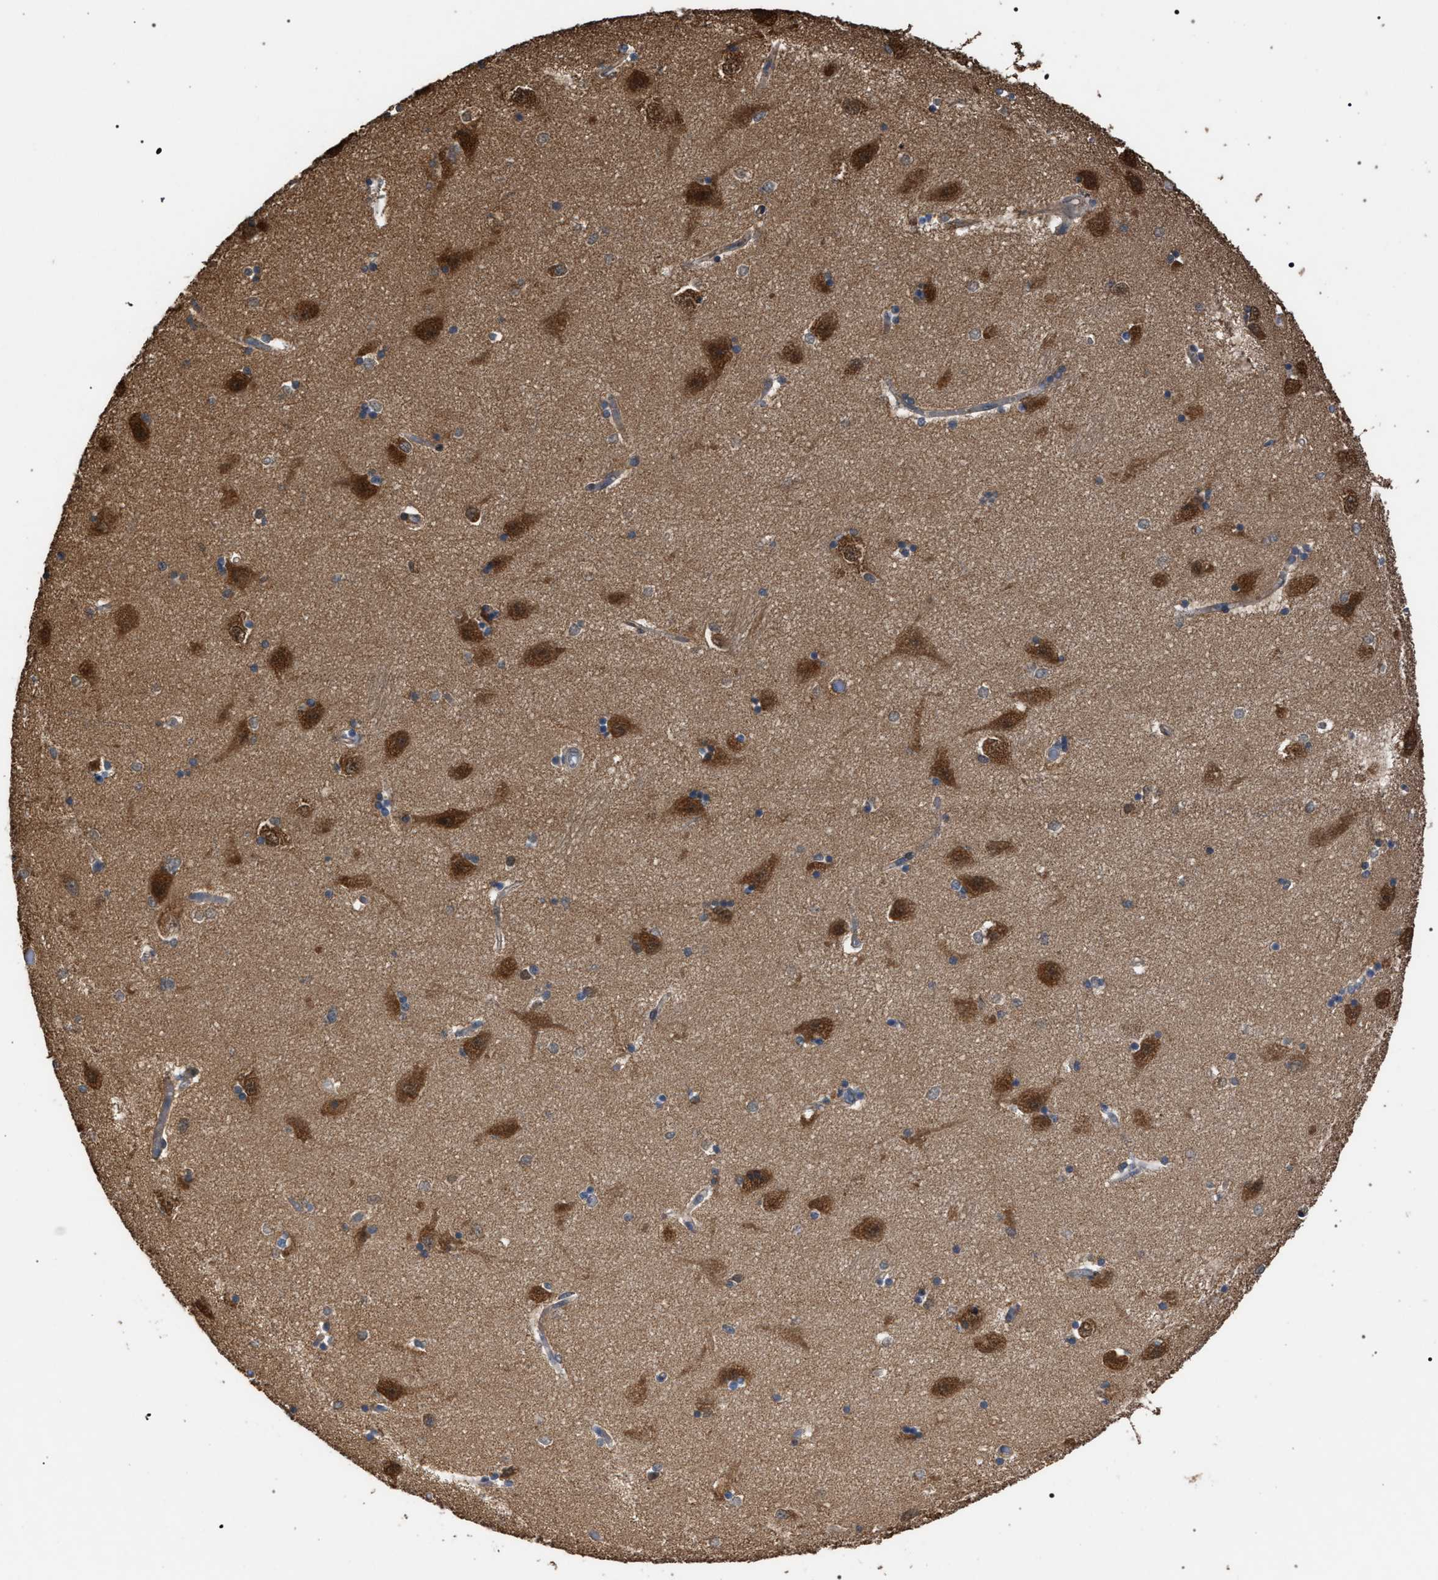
{"staining": {"intensity": "moderate", "quantity": "<25%", "location": "cytoplasmic/membranous"}, "tissue": "hippocampus", "cell_type": "Glial cells", "image_type": "normal", "snomed": [{"axis": "morphology", "description": "Normal tissue, NOS"}, {"axis": "topography", "description": "Hippocampus"}], "caption": "This photomicrograph shows IHC staining of normal human hippocampus, with low moderate cytoplasmic/membranous staining in about <25% of glial cells.", "gene": "NAA35", "patient": {"sex": "male", "age": 45}}